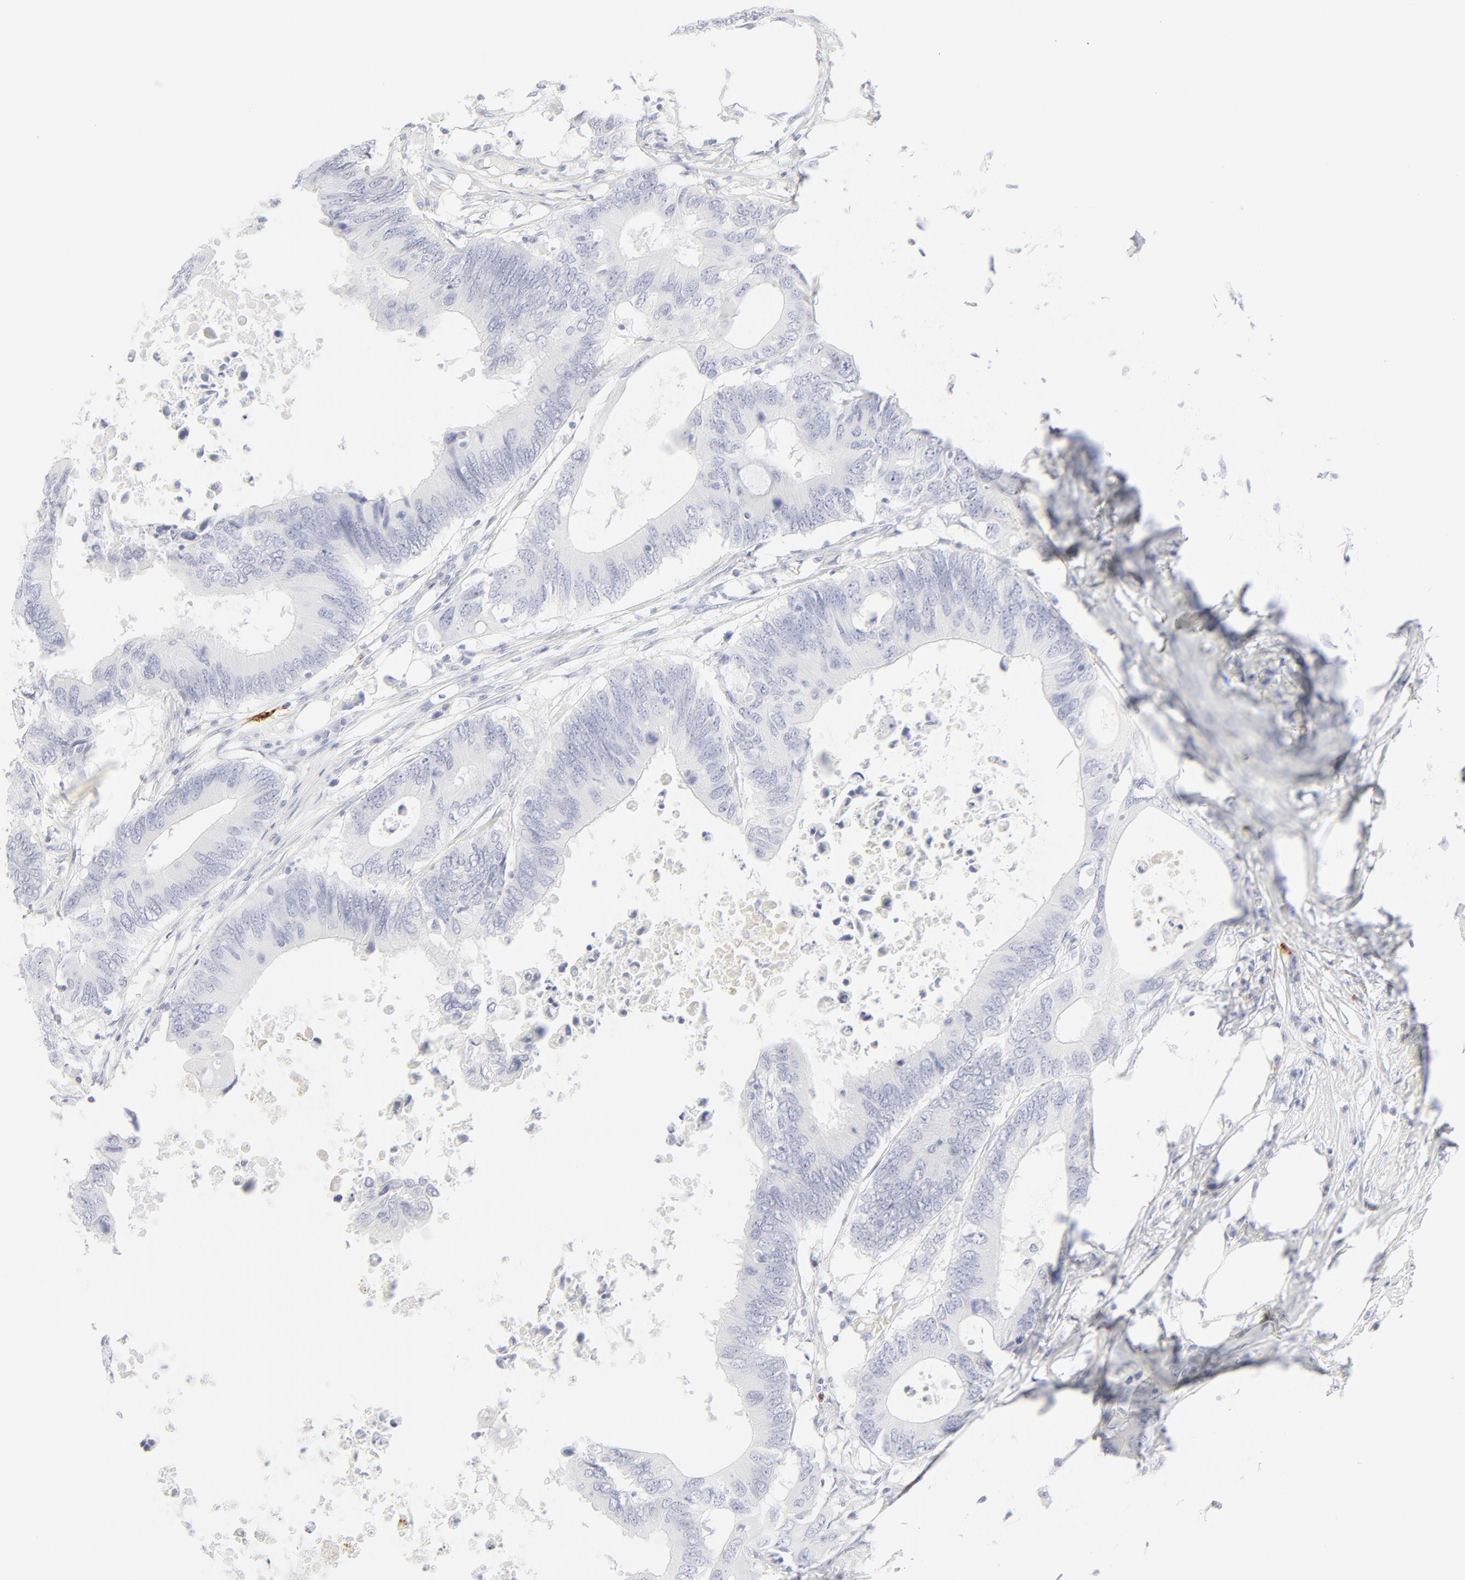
{"staining": {"intensity": "negative", "quantity": "none", "location": "none"}, "tissue": "colorectal cancer", "cell_type": "Tumor cells", "image_type": "cancer", "snomed": [{"axis": "morphology", "description": "Adenocarcinoma, NOS"}, {"axis": "topography", "description": "Colon"}], "caption": "A micrograph of human adenocarcinoma (colorectal) is negative for staining in tumor cells.", "gene": "CCR7", "patient": {"sex": "male", "age": 71}}